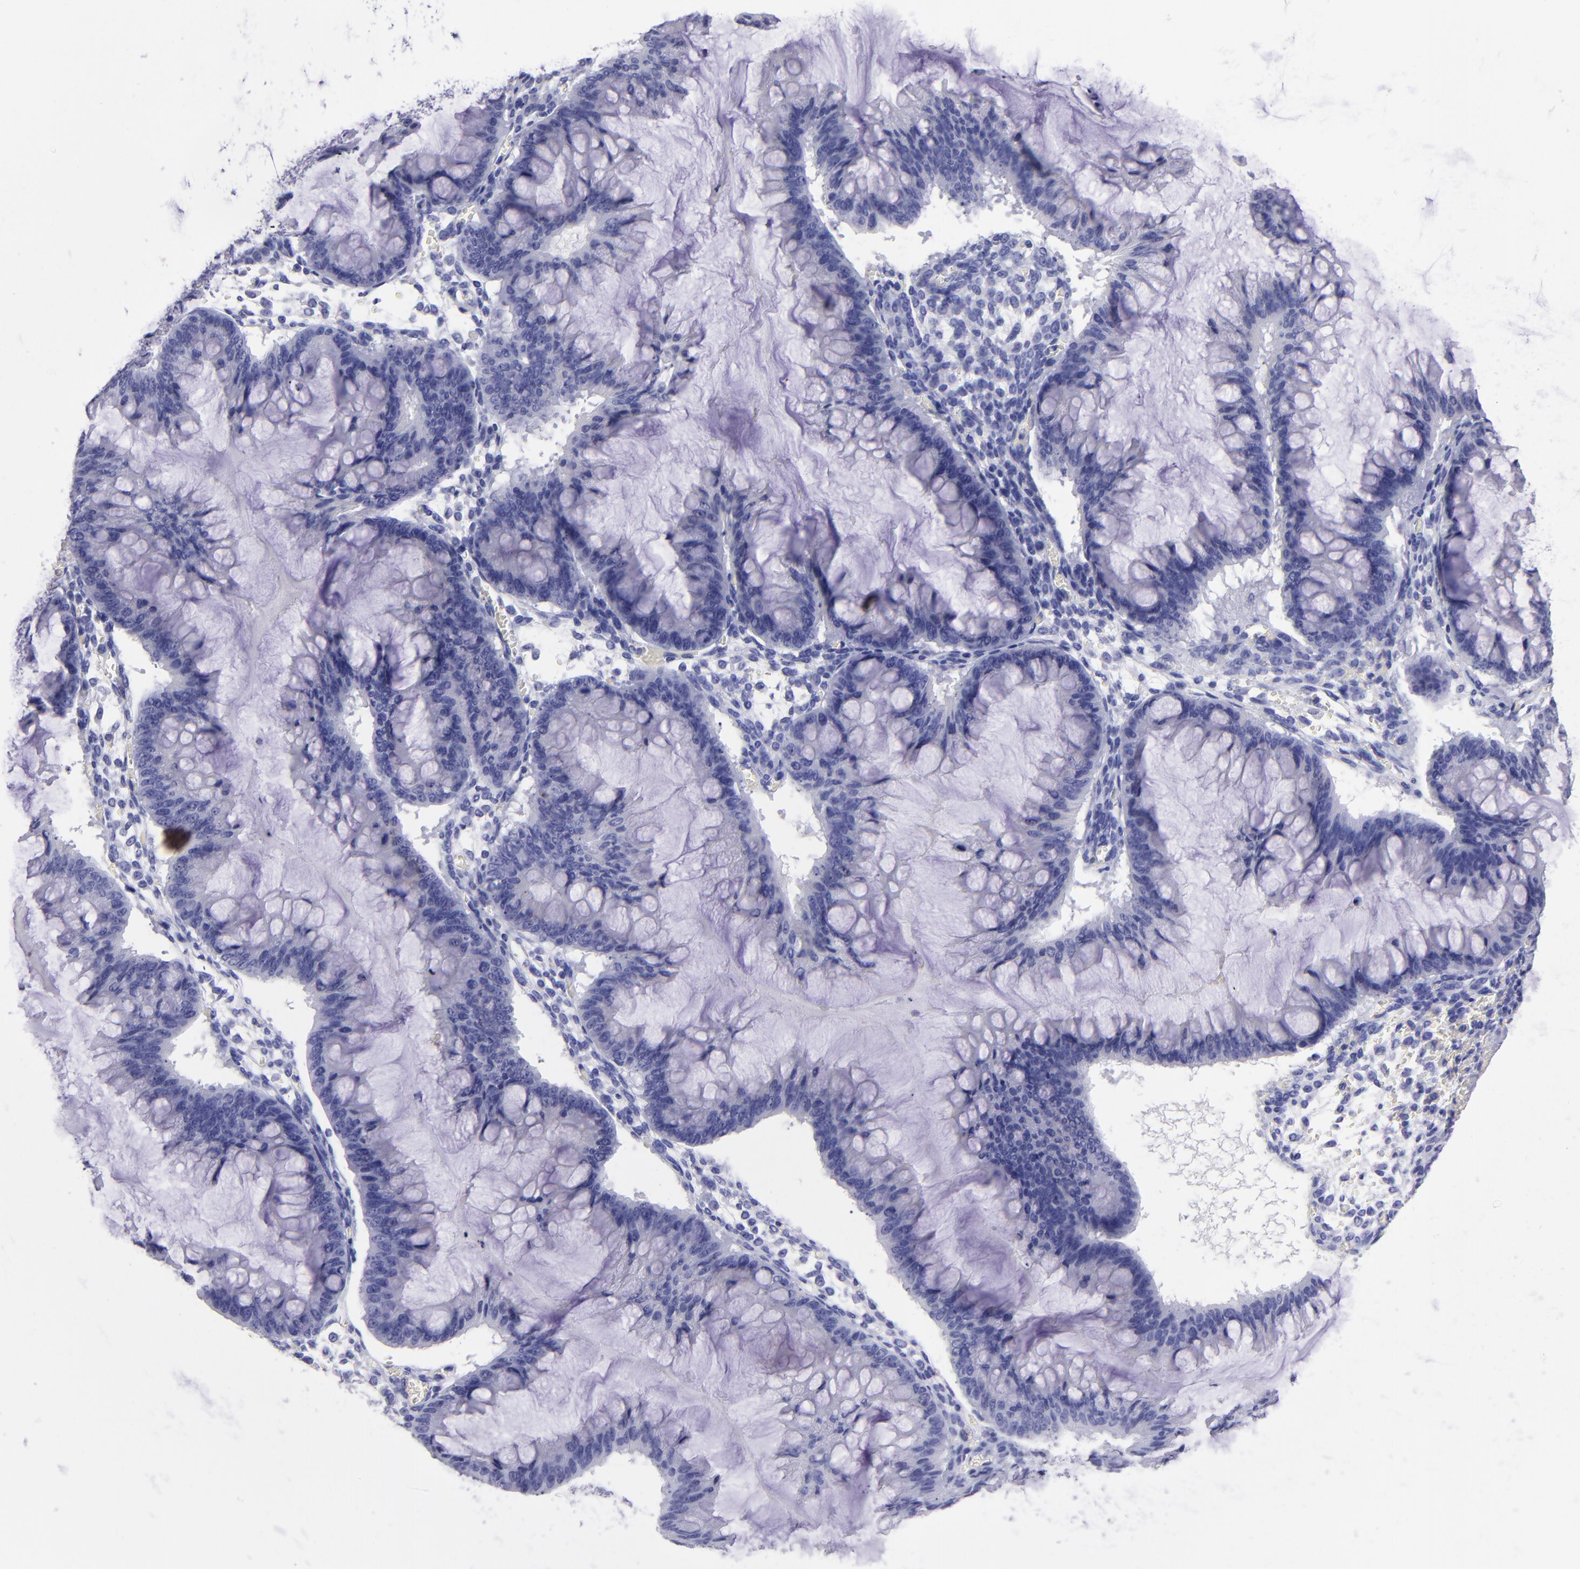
{"staining": {"intensity": "negative", "quantity": "none", "location": "none"}, "tissue": "ovarian cancer", "cell_type": "Tumor cells", "image_type": "cancer", "snomed": [{"axis": "morphology", "description": "Cystadenocarcinoma, mucinous, NOS"}, {"axis": "topography", "description": "Ovary"}], "caption": "Tumor cells show no significant expression in ovarian mucinous cystadenocarcinoma.", "gene": "TYRP1", "patient": {"sex": "female", "age": 73}}